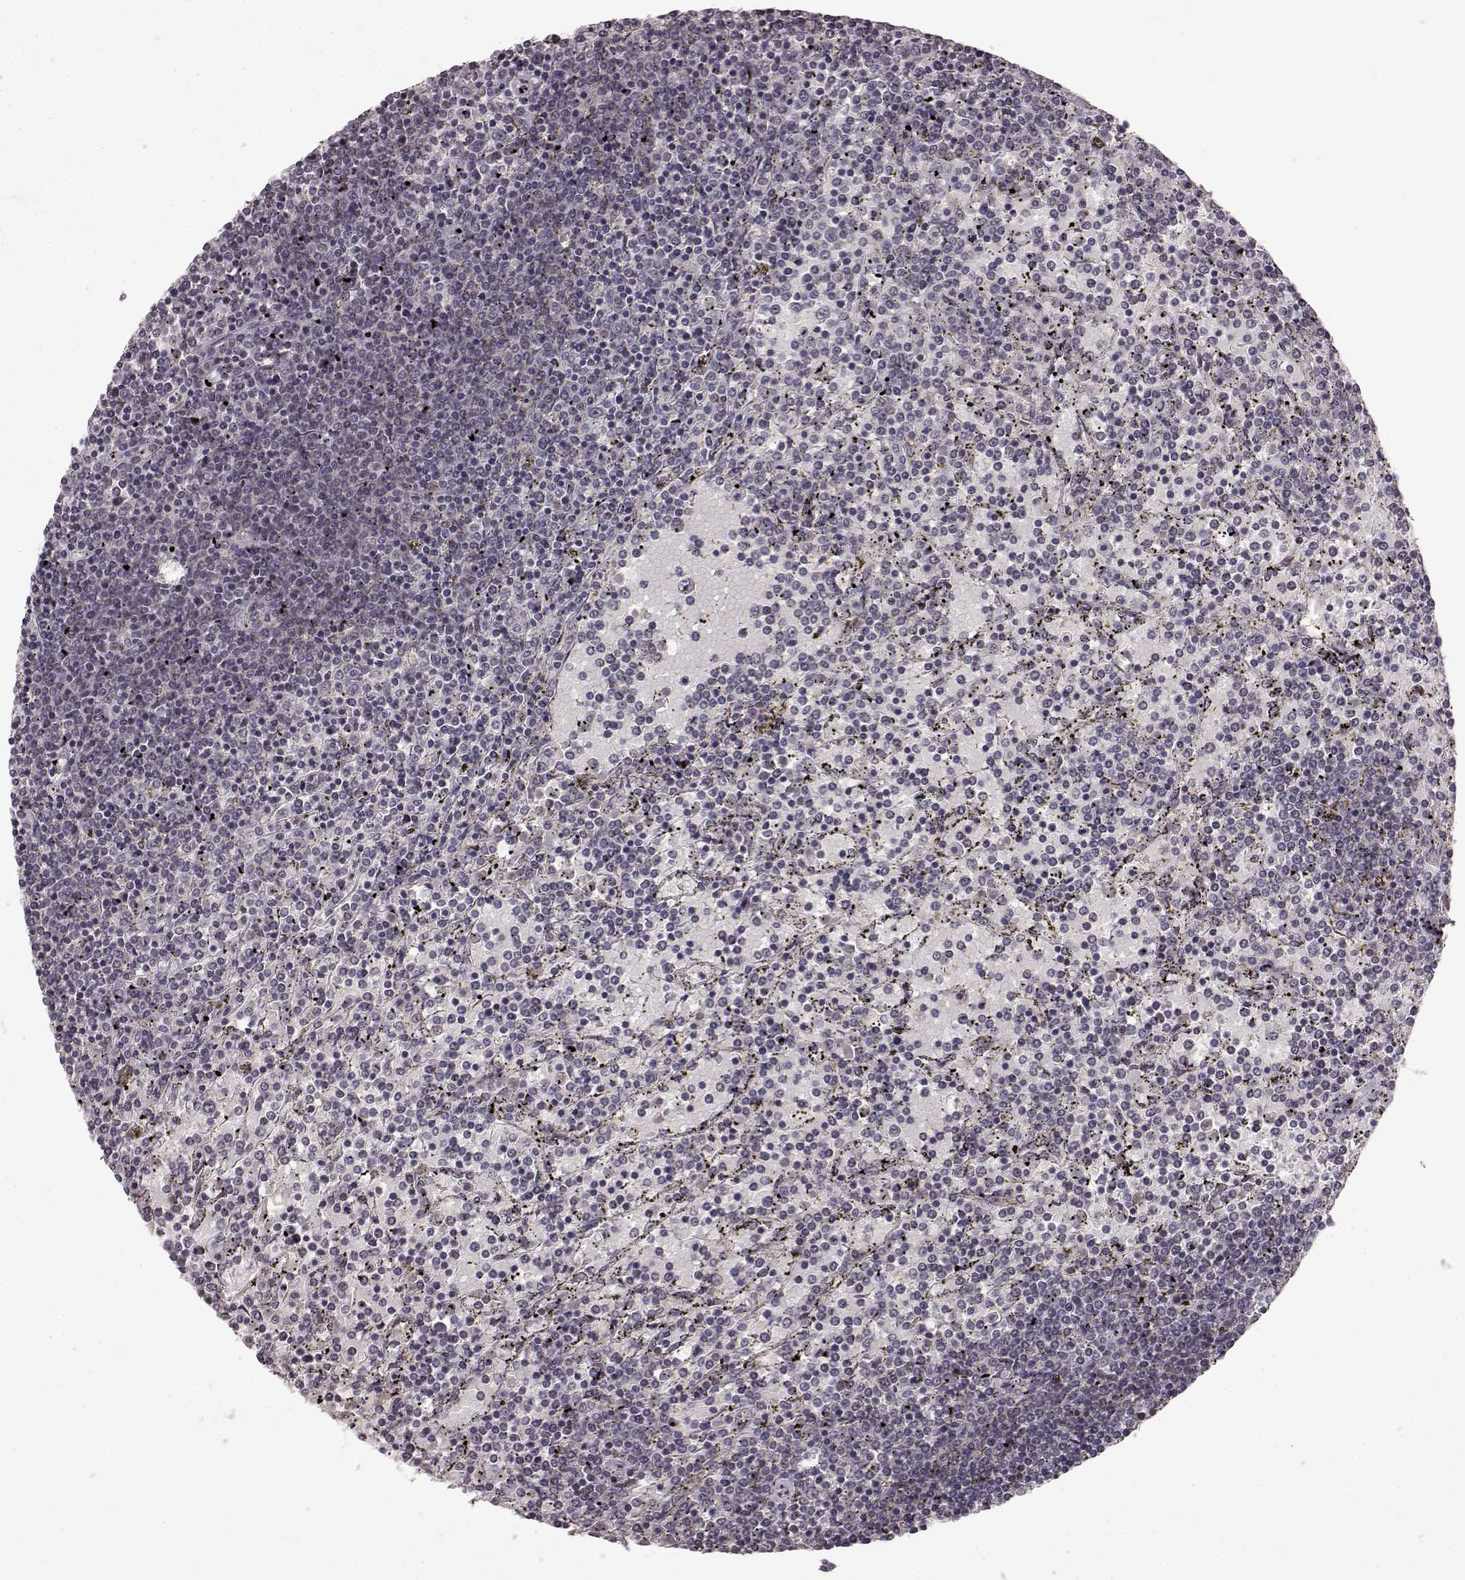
{"staining": {"intensity": "negative", "quantity": "none", "location": "none"}, "tissue": "lymphoma", "cell_type": "Tumor cells", "image_type": "cancer", "snomed": [{"axis": "morphology", "description": "Malignant lymphoma, non-Hodgkin's type, Low grade"}, {"axis": "topography", "description": "Spleen"}], "caption": "Immunohistochemical staining of human lymphoma demonstrates no significant positivity in tumor cells. (DAB IHC with hematoxylin counter stain).", "gene": "NTRK2", "patient": {"sex": "female", "age": 77}}